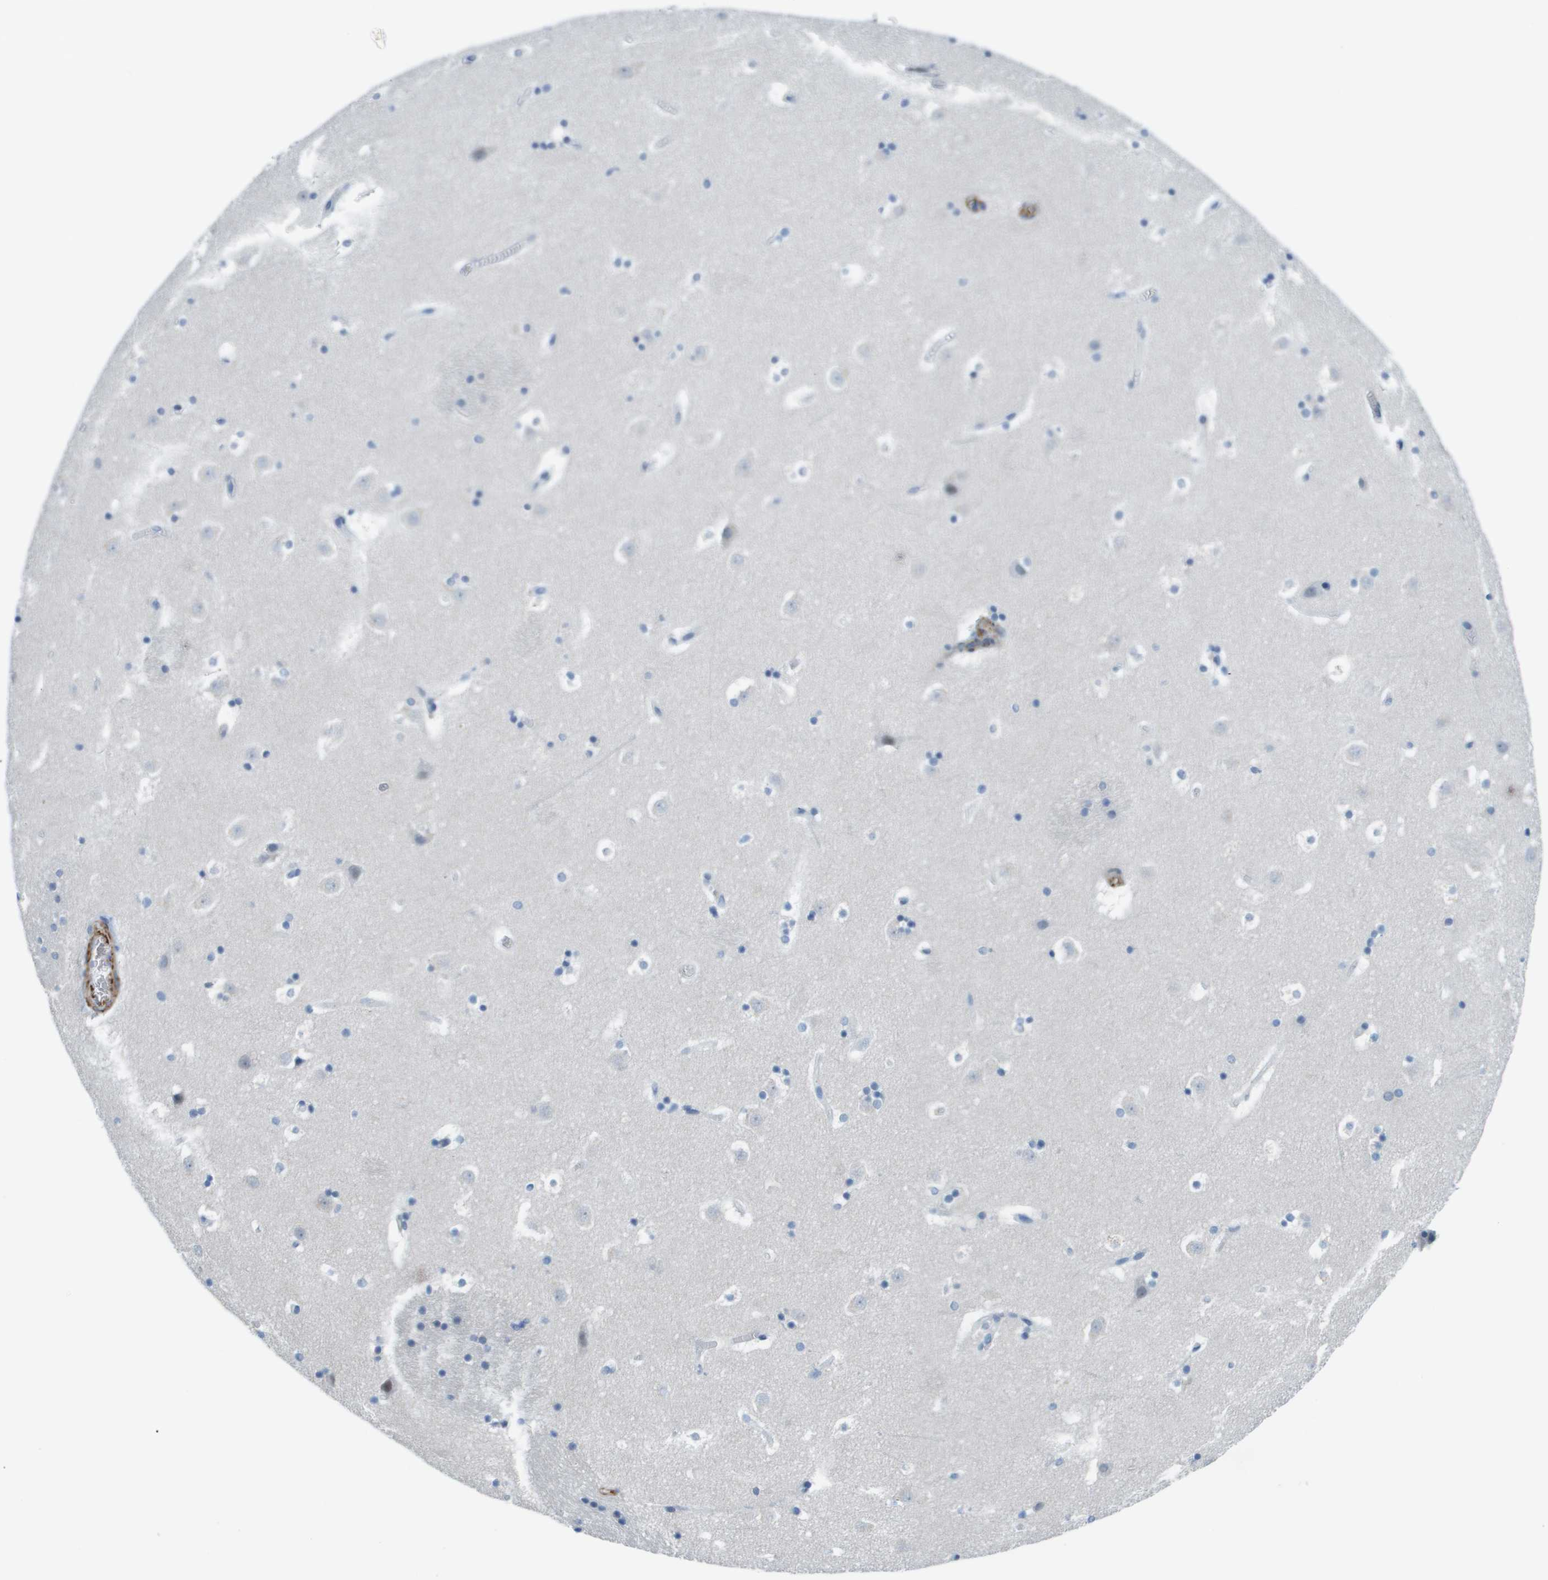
{"staining": {"intensity": "weak", "quantity": "<25%", "location": "cytoplasmic/membranous"}, "tissue": "caudate", "cell_type": "Glial cells", "image_type": "normal", "snomed": [{"axis": "morphology", "description": "Normal tissue, NOS"}, {"axis": "topography", "description": "Lateral ventricle wall"}], "caption": "A high-resolution photomicrograph shows immunohistochemistry staining of unremarkable caudate, which reveals no significant staining in glial cells.", "gene": "ZBTB43", "patient": {"sex": "male", "age": 45}}